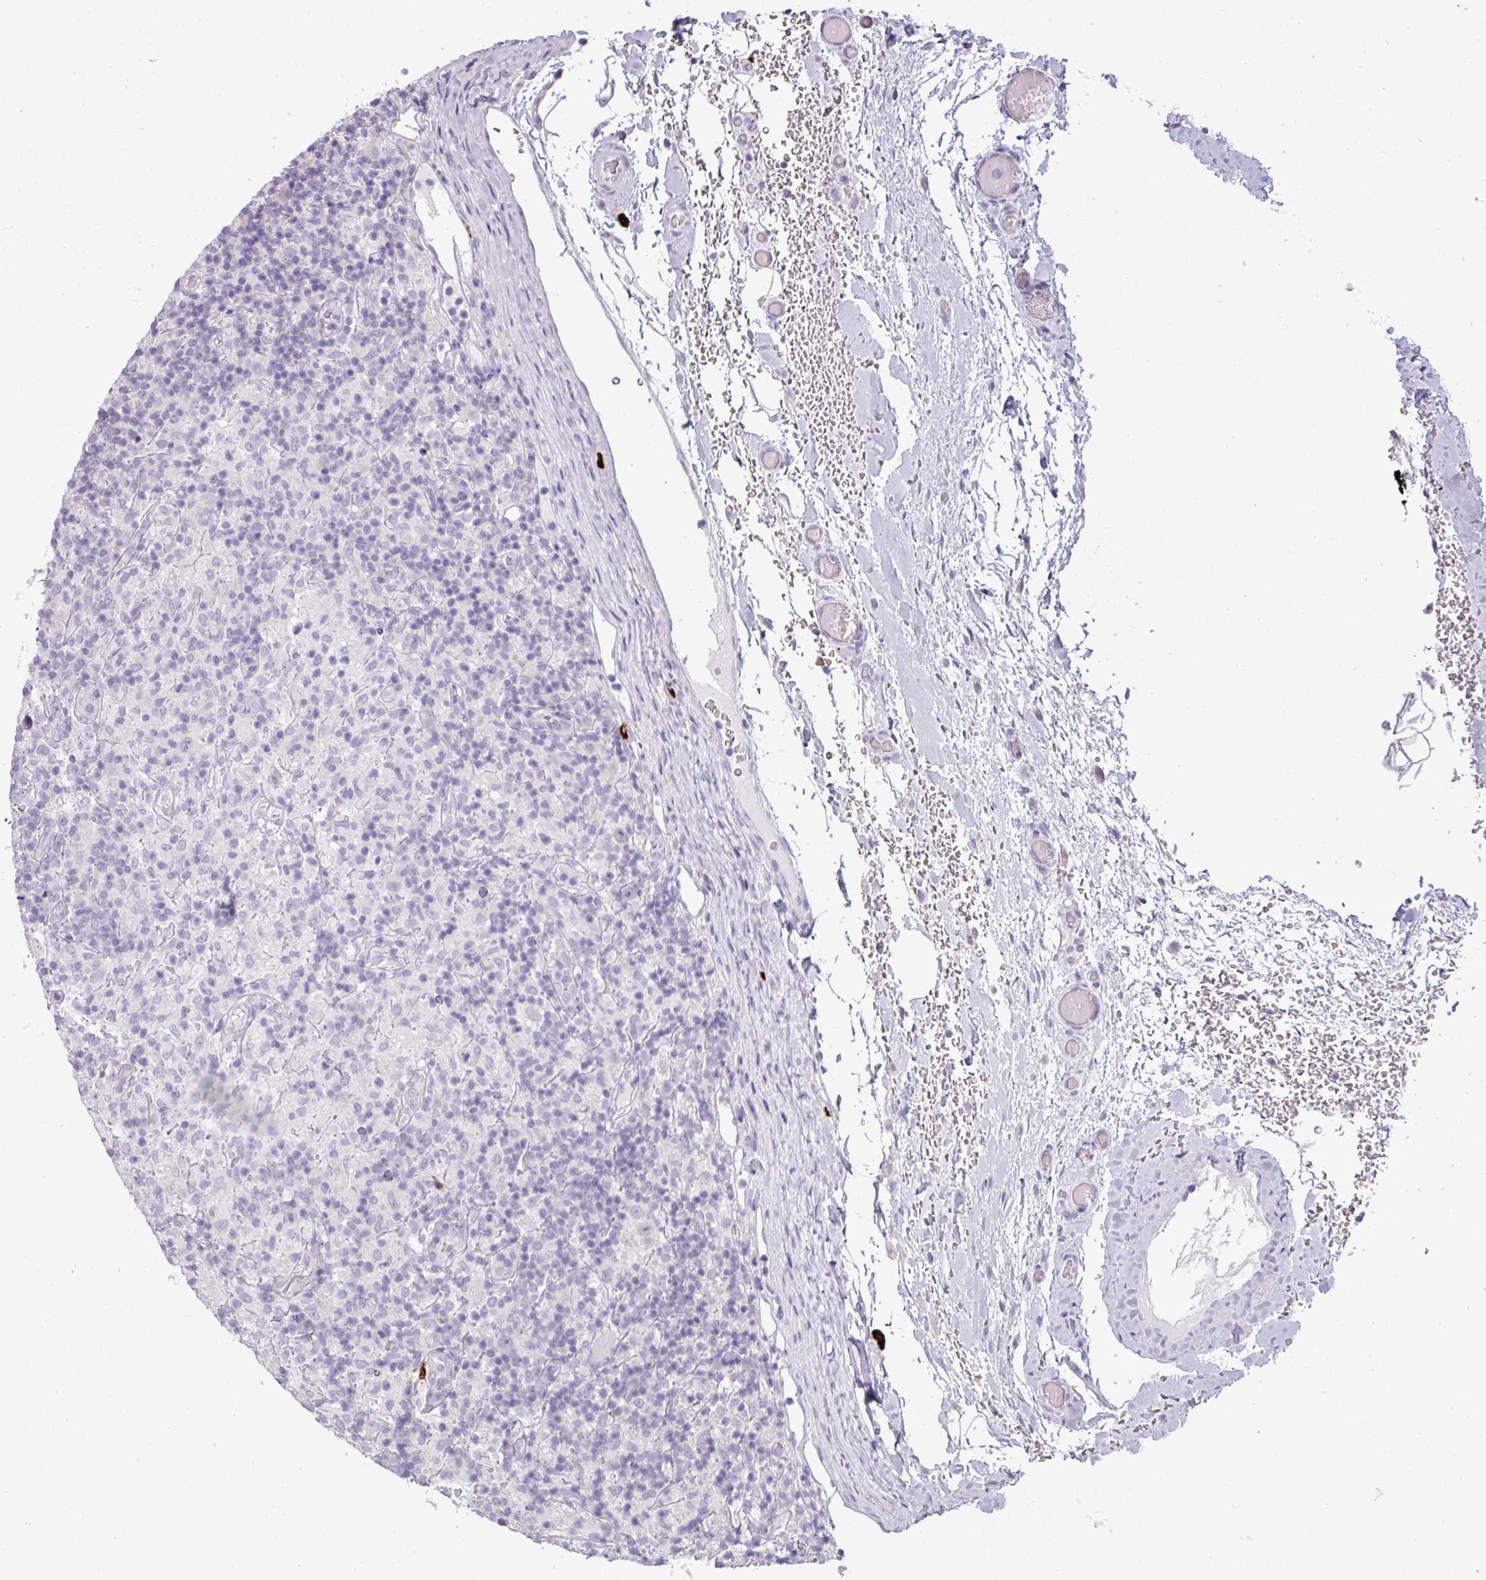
{"staining": {"intensity": "negative", "quantity": "none", "location": "none"}, "tissue": "lymphoma", "cell_type": "Tumor cells", "image_type": "cancer", "snomed": [{"axis": "morphology", "description": "Hodgkin's disease, NOS"}, {"axis": "topography", "description": "Lymph node"}], "caption": "Immunohistochemical staining of human Hodgkin's disease shows no significant staining in tumor cells. (DAB (3,3'-diaminobenzidine) immunohistochemistry visualized using brightfield microscopy, high magnification).", "gene": "TRIM39", "patient": {"sex": "male", "age": 70}}